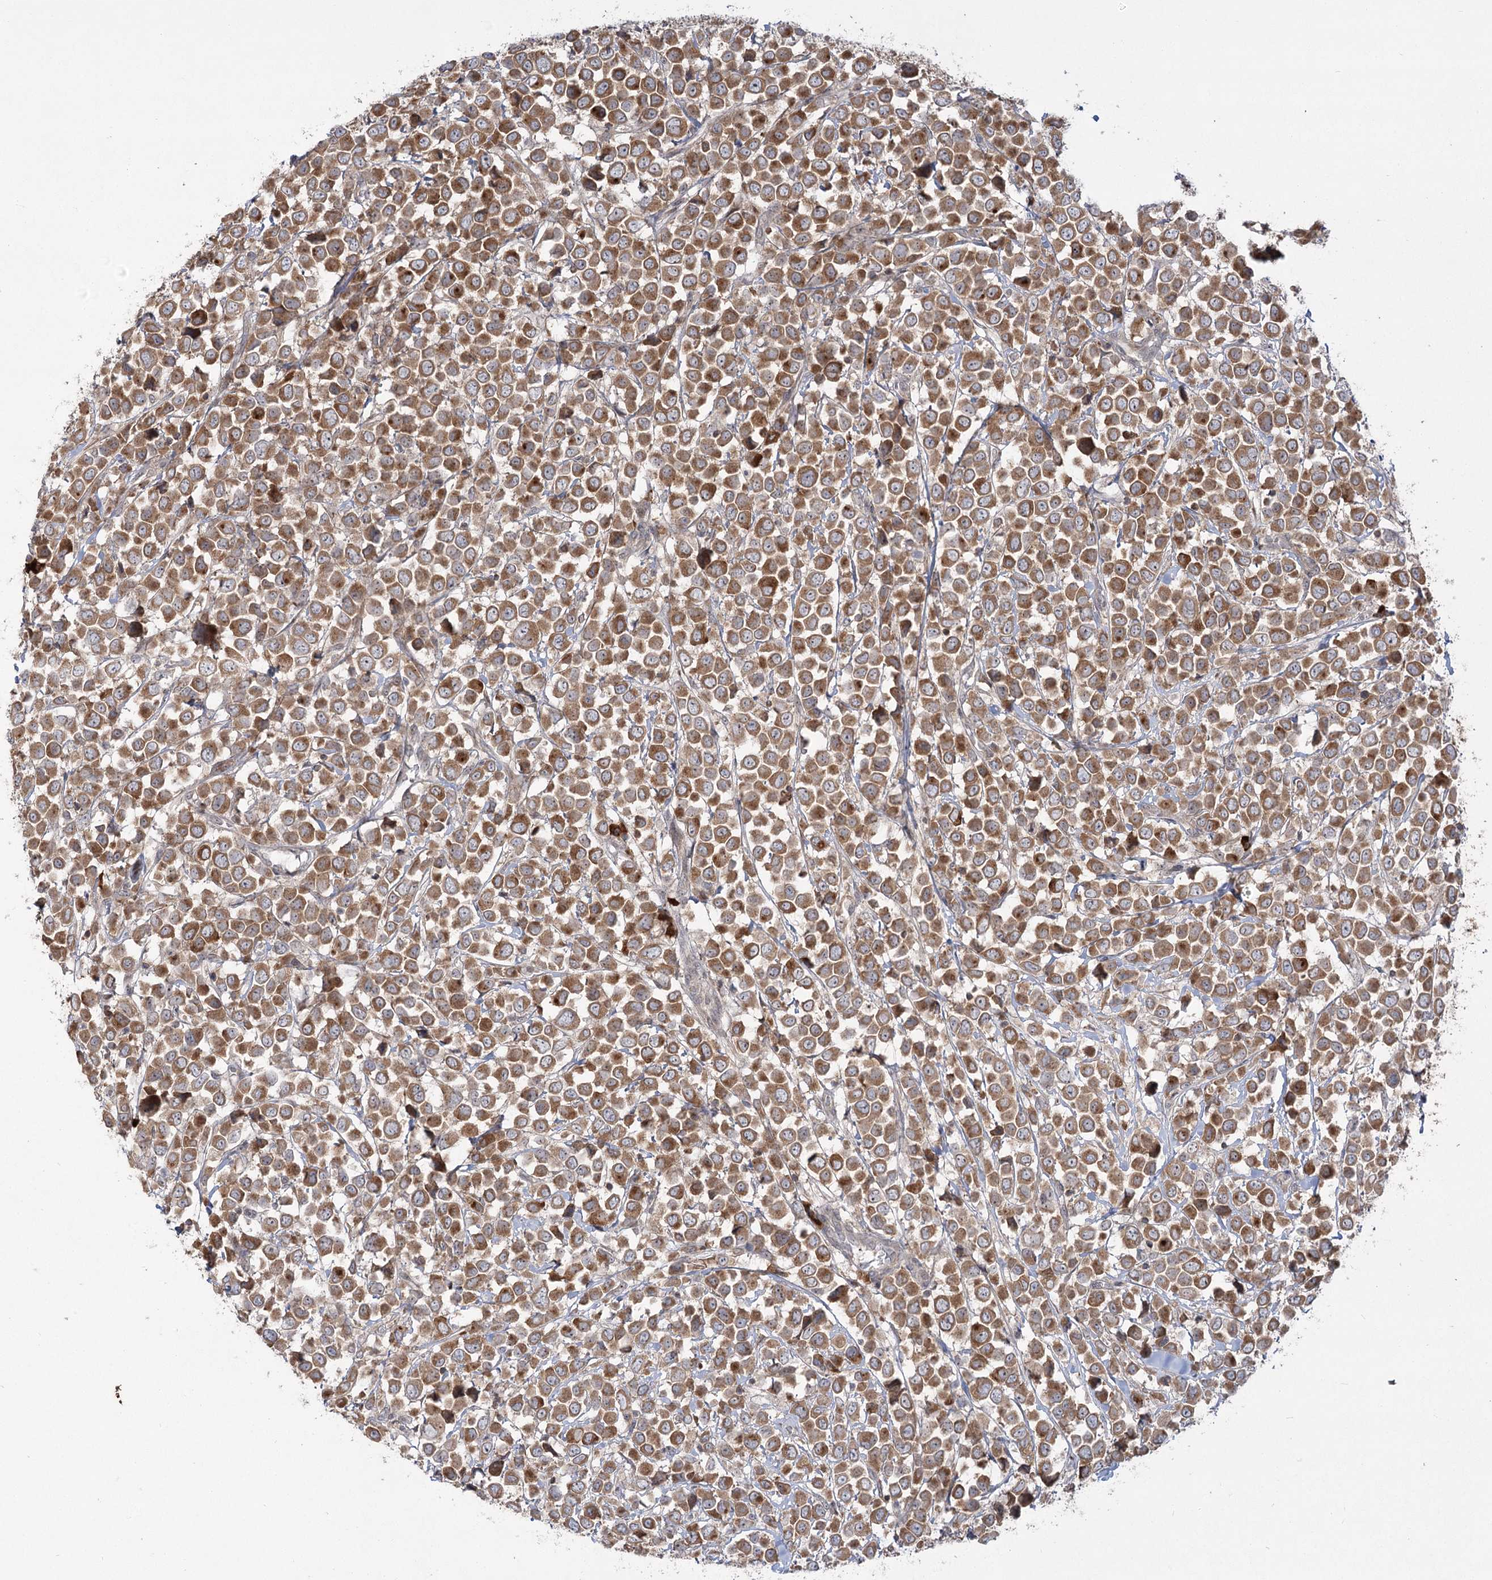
{"staining": {"intensity": "moderate", "quantity": ">75%", "location": "cytoplasmic/membranous"}, "tissue": "breast cancer", "cell_type": "Tumor cells", "image_type": "cancer", "snomed": [{"axis": "morphology", "description": "Duct carcinoma"}, {"axis": "topography", "description": "Breast"}], "caption": "Immunohistochemistry (DAB (3,3'-diaminobenzidine)) staining of human breast cancer (invasive ductal carcinoma) shows moderate cytoplasmic/membranous protein expression in approximately >75% of tumor cells.", "gene": "SYTL1", "patient": {"sex": "female", "age": 61}}